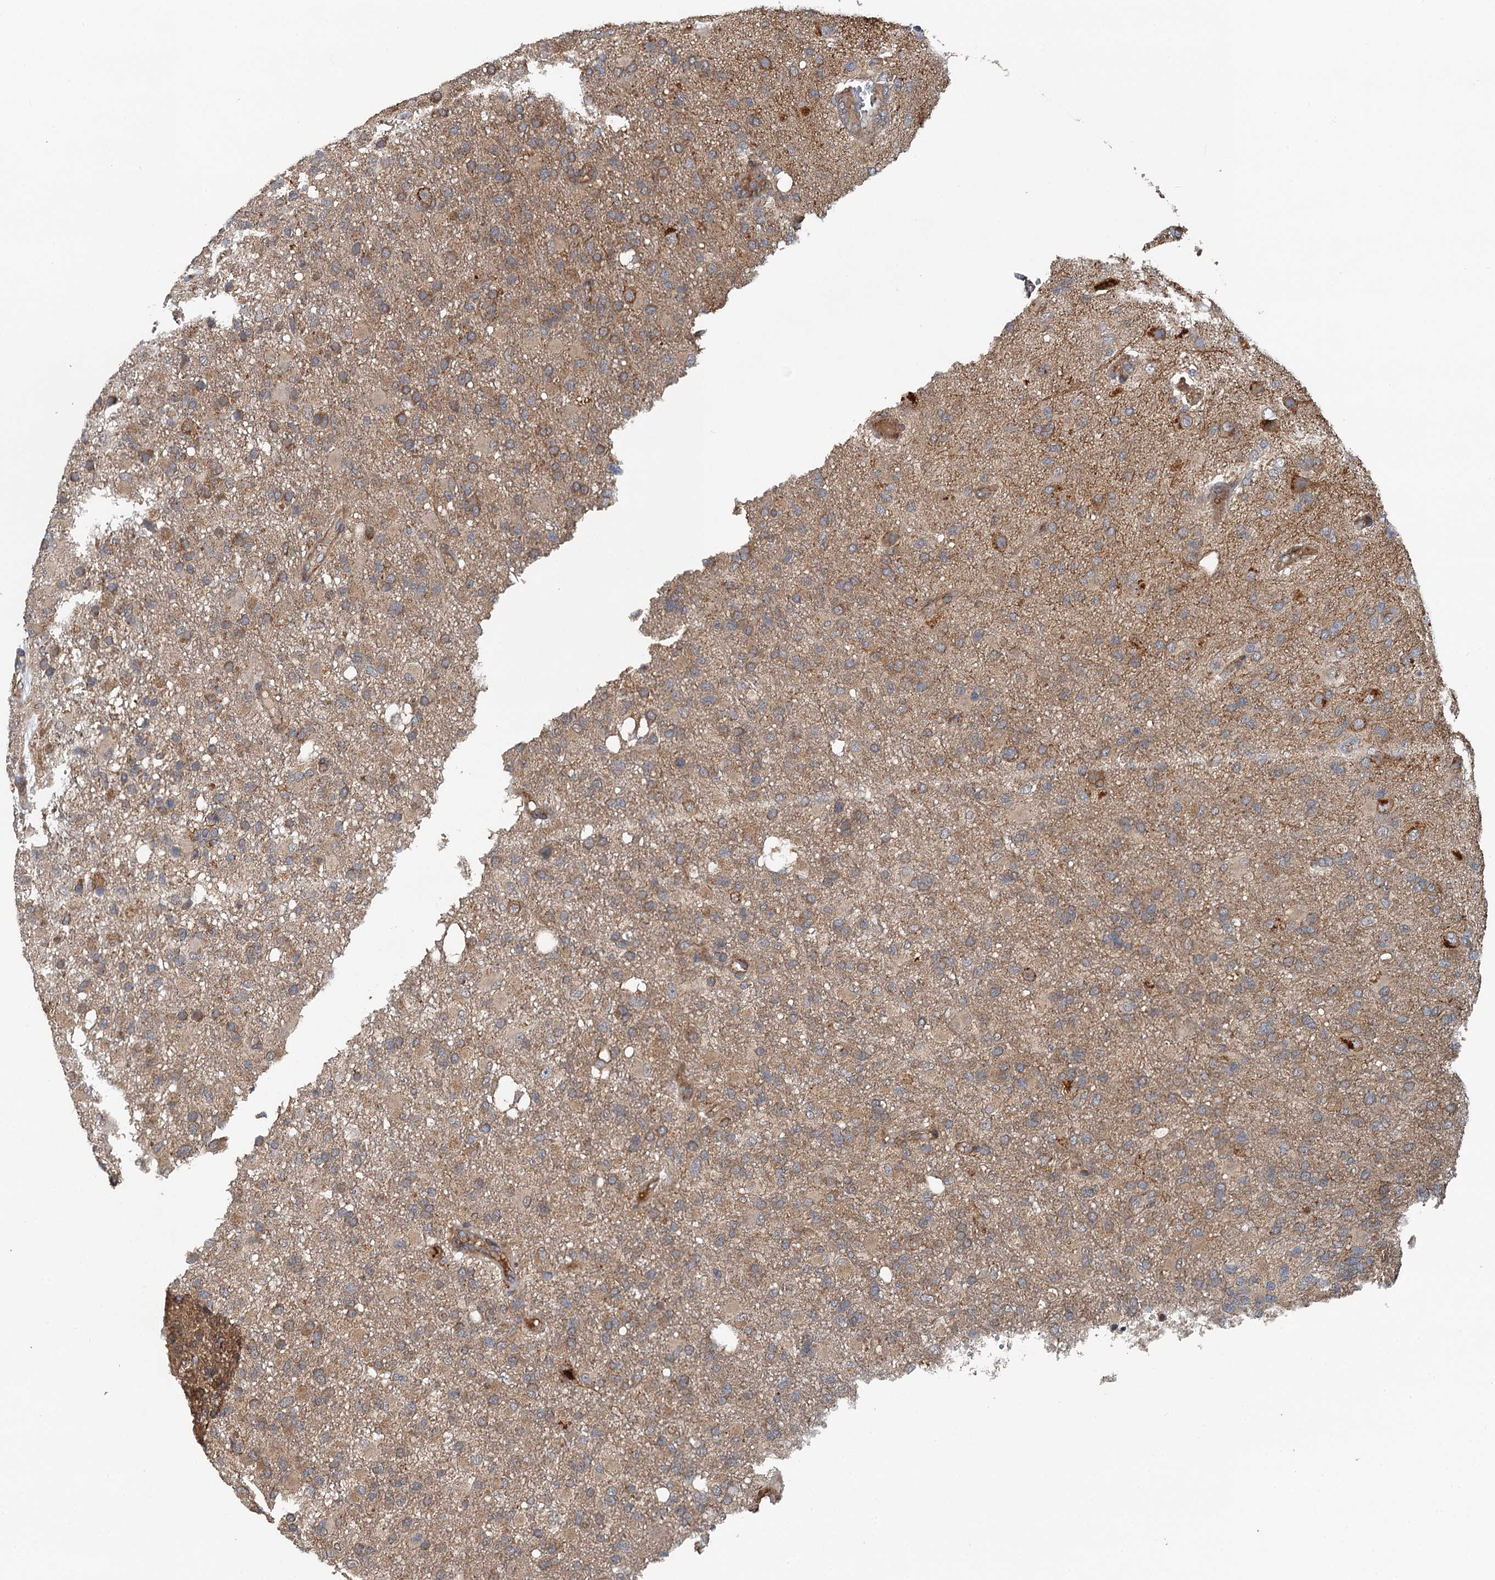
{"staining": {"intensity": "strong", "quantity": "25%-75%", "location": "cytoplasmic/membranous"}, "tissue": "glioma", "cell_type": "Tumor cells", "image_type": "cancer", "snomed": [{"axis": "morphology", "description": "Glioma, malignant, High grade"}, {"axis": "topography", "description": "Brain"}], "caption": "Protein staining by IHC reveals strong cytoplasmic/membranous positivity in approximately 25%-75% of tumor cells in malignant glioma (high-grade).", "gene": "LRRK2", "patient": {"sex": "female", "age": 74}}